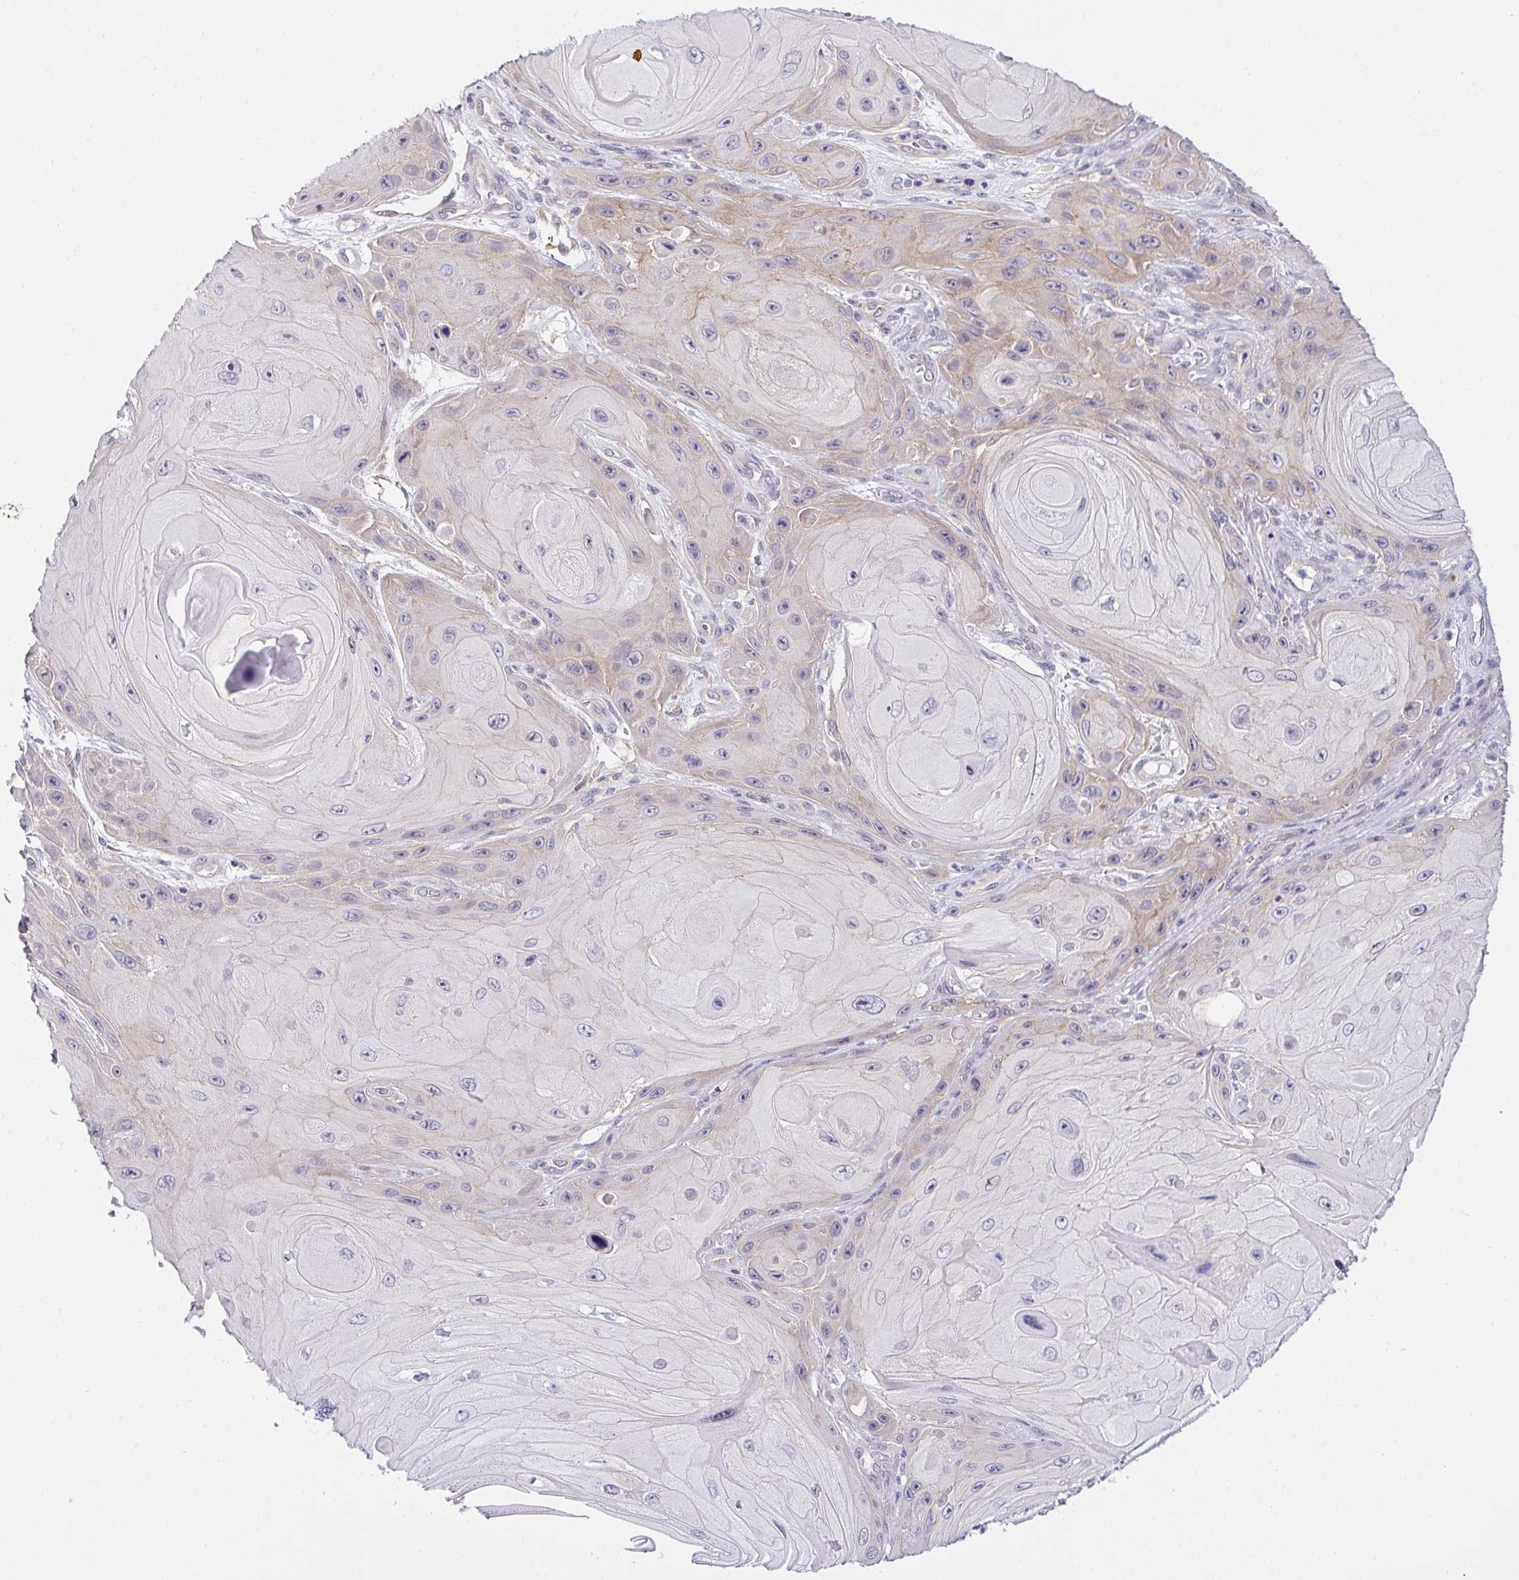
{"staining": {"intensity": "weak", "quantity": "<25%", "location": "cytoplasmic/membranous"}, "tissue": "skin cancer", "cell_type": "Tumor cells", "image_type": "cancer", "snomed": [{"axis": "morphology", "description": "Squamous cell carcinoma, NOS"}, {"axis": "topography", "description": "Skin"}], "caption": "High magnification brightfield microscopy of squamous cell carcinoma (skin) stained with DAB (brown) and counterstained with hematoxylin (blue): tumor cells show no significant expression.", "gene": "HOXD12", "patient": {"sex": "female", "age": 94}}